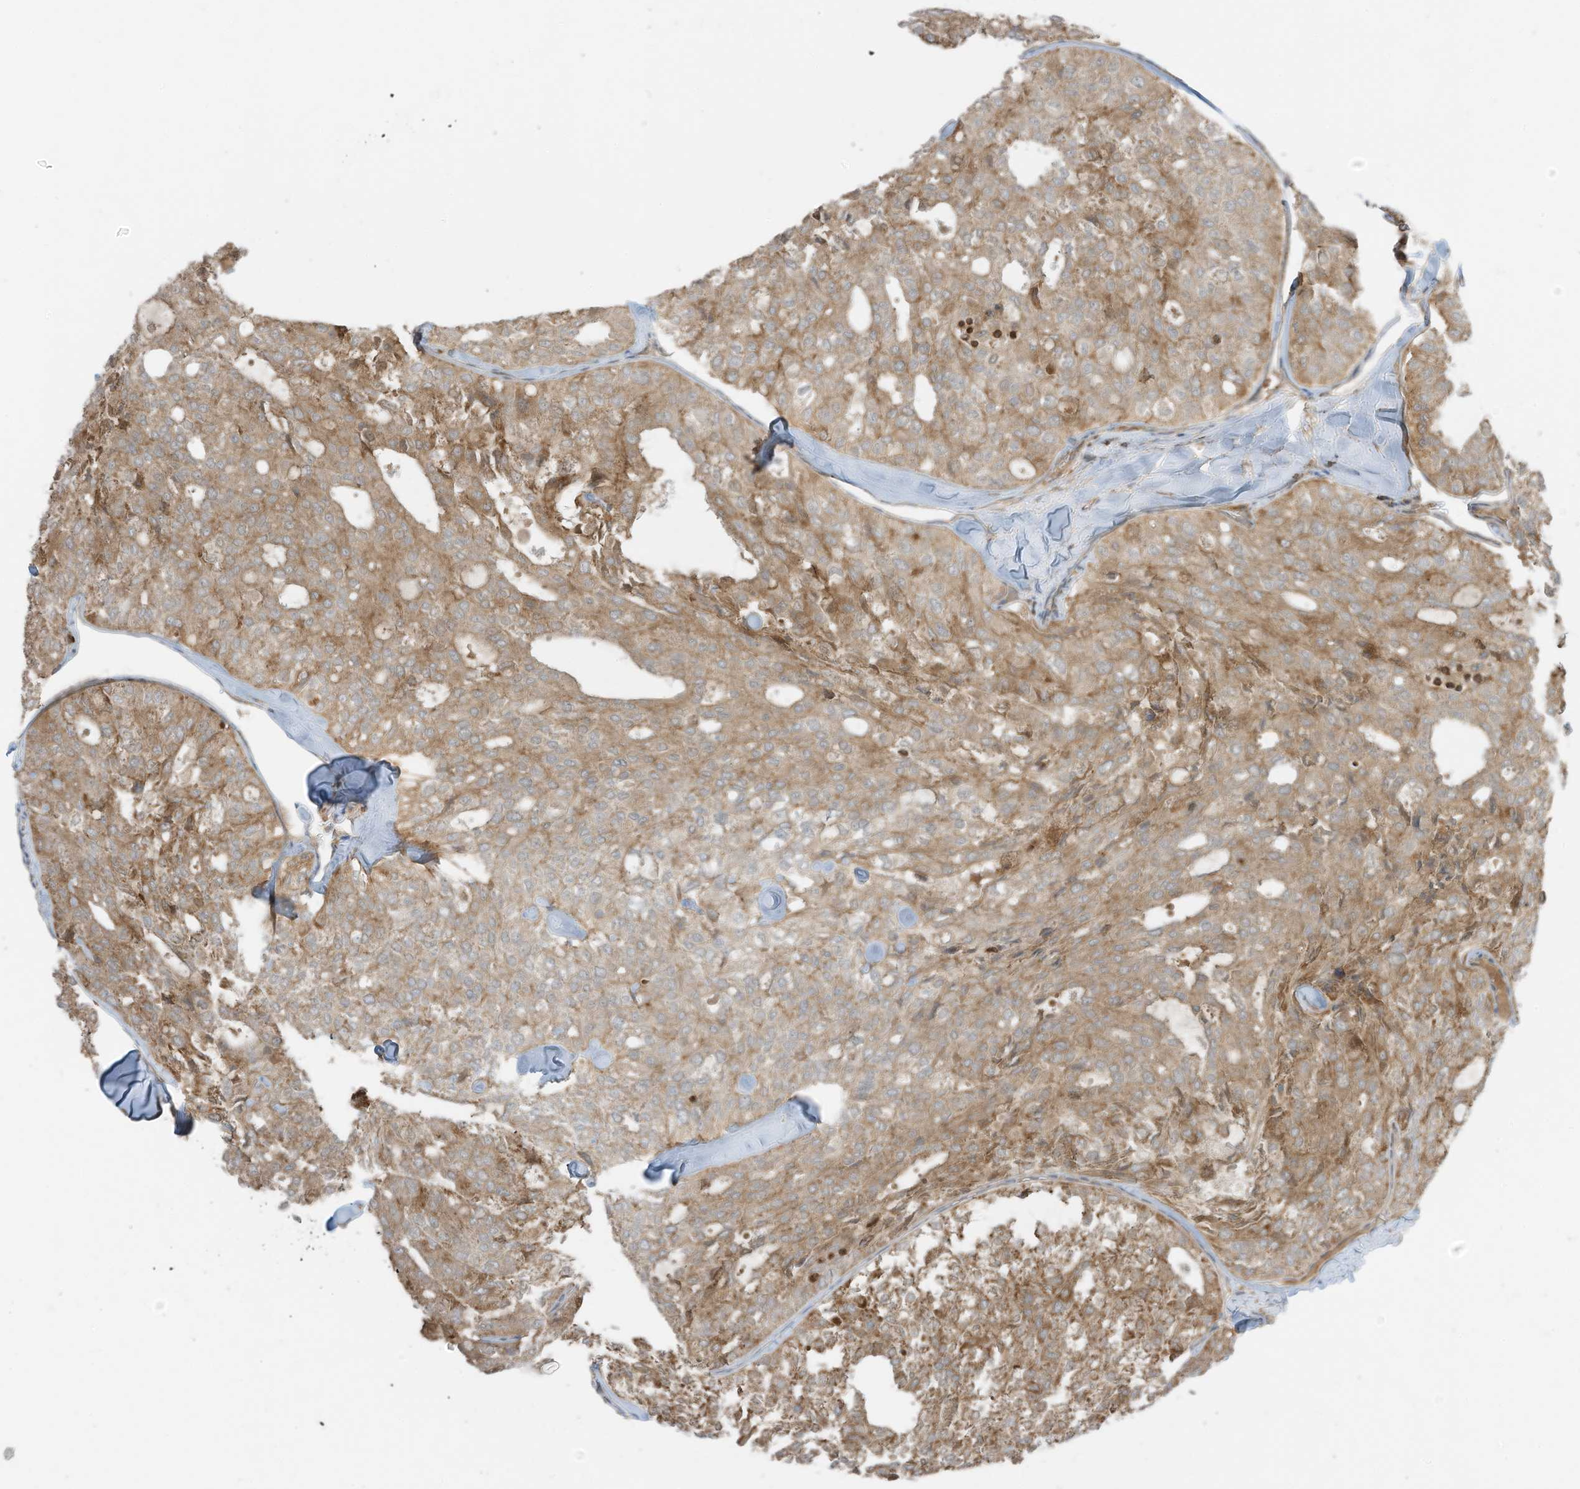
{"staining": {"intensity": "moderate", "quantity": ">75%", "location": "cytoplasmic/membranous"}, "tissue": "thyroid cancer", "cell_type": "Tumor cells", "image_type": "cancer", "snomed": [{"axis": "morphology", "description": "Follicular adenoma carcinoma, NOS"}, {"axis": "topography", "description": "Thyroid gland"}], "caption": "An image showing moderate cytoplasmic/membranous positivity in approximately >75% of tumor cells in thyroid cancer (follicular adenoma carcinoma), as visualized by brown immunohistochemical staining.", "gene": "SLC25A12", "patient": {"sex": "male", "age": 75}}